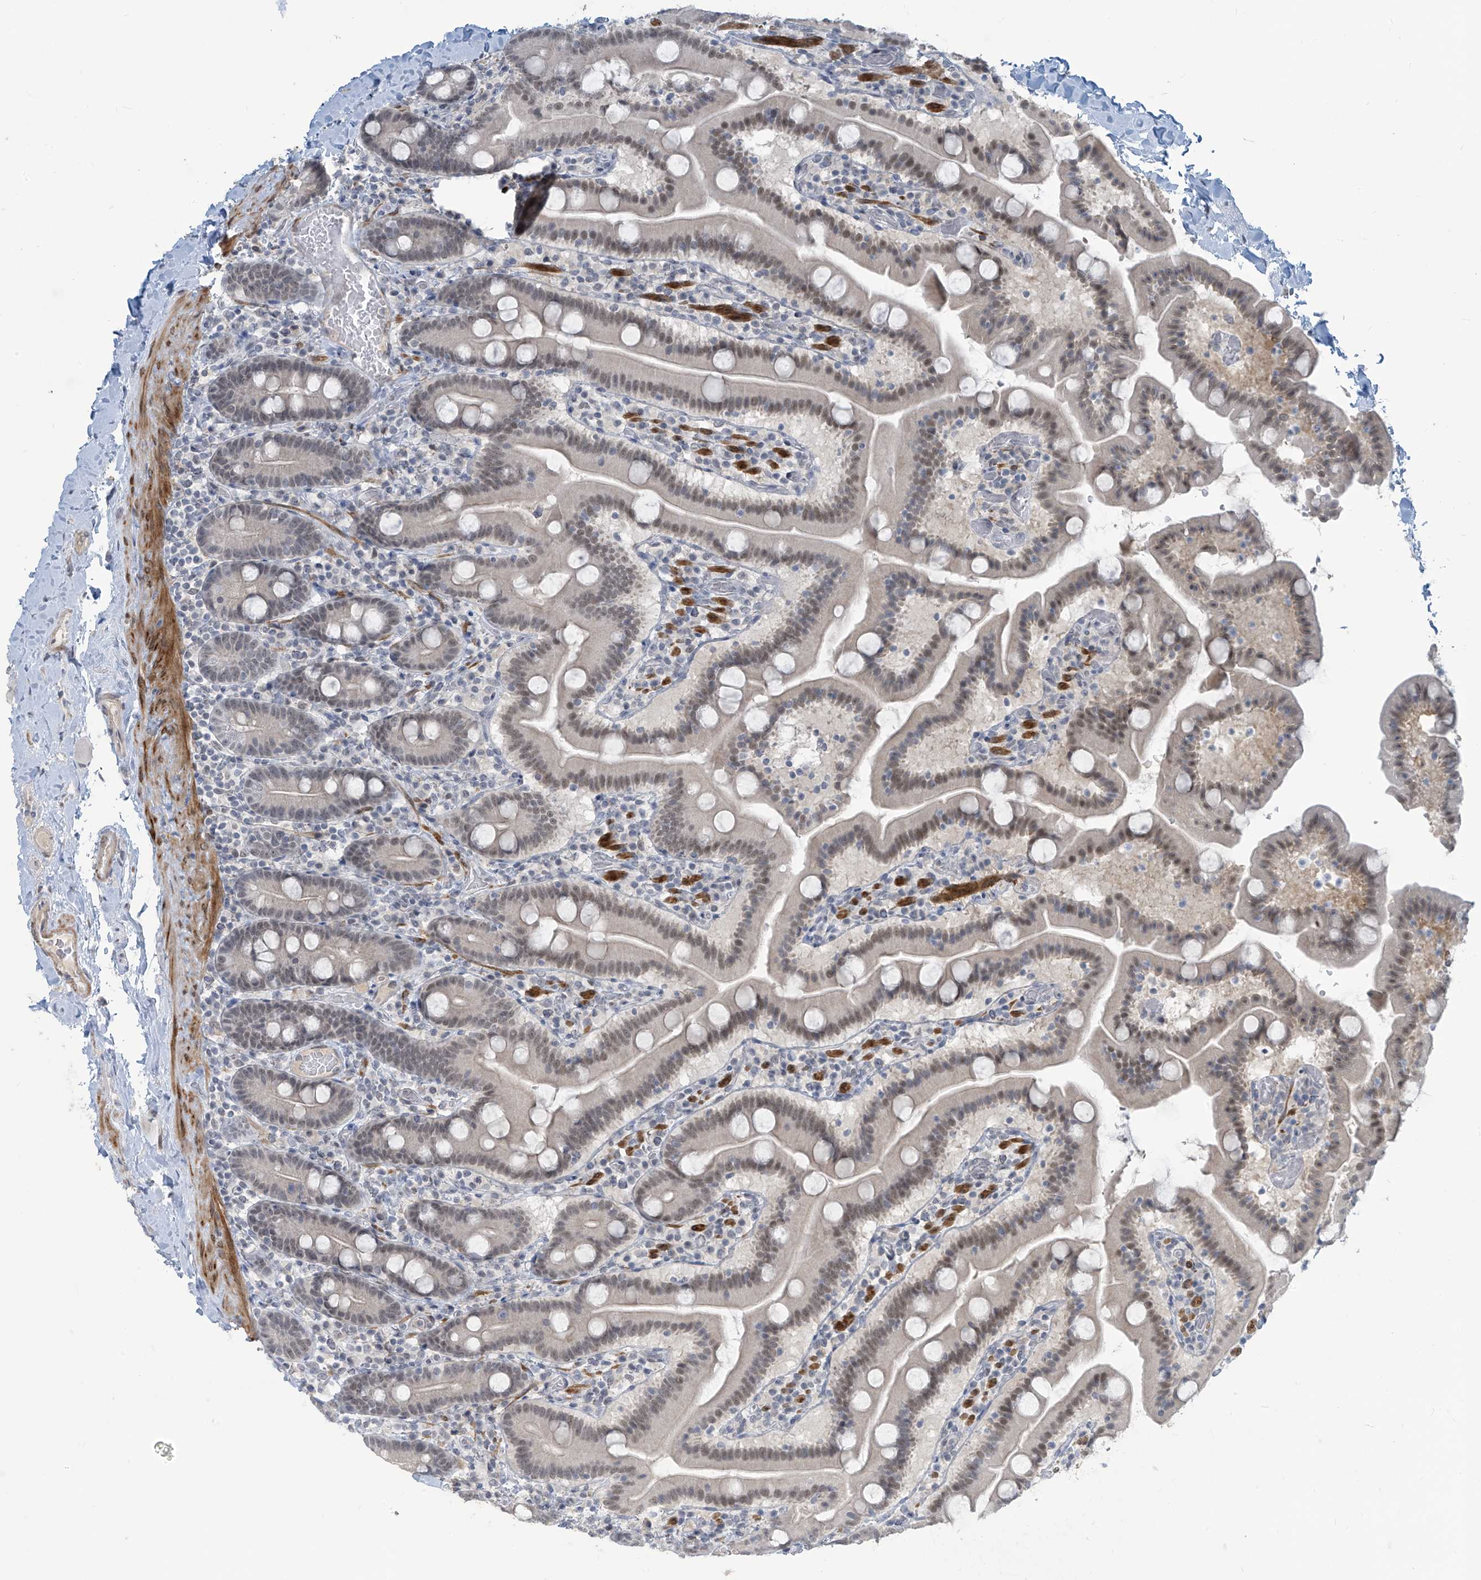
{"staining": {"intensity": "weak", "quantity": "25%-75%", "location": "nuclear"}, "tissue": "duodenum", "cell_type": "Glandular cells", "image_type": "normal", "snomed": [{"axis": "morphology", "description": "Normal tissue, NOS"}, {"axis": "topography", "description": "Duodenum"}], "caption": "Normal duodenum exhibits weak nuclear positivity in about 25%-75% of glandular cells.", "gene": "METAP1D", "patient": {"sex": "male", "age": 55}}